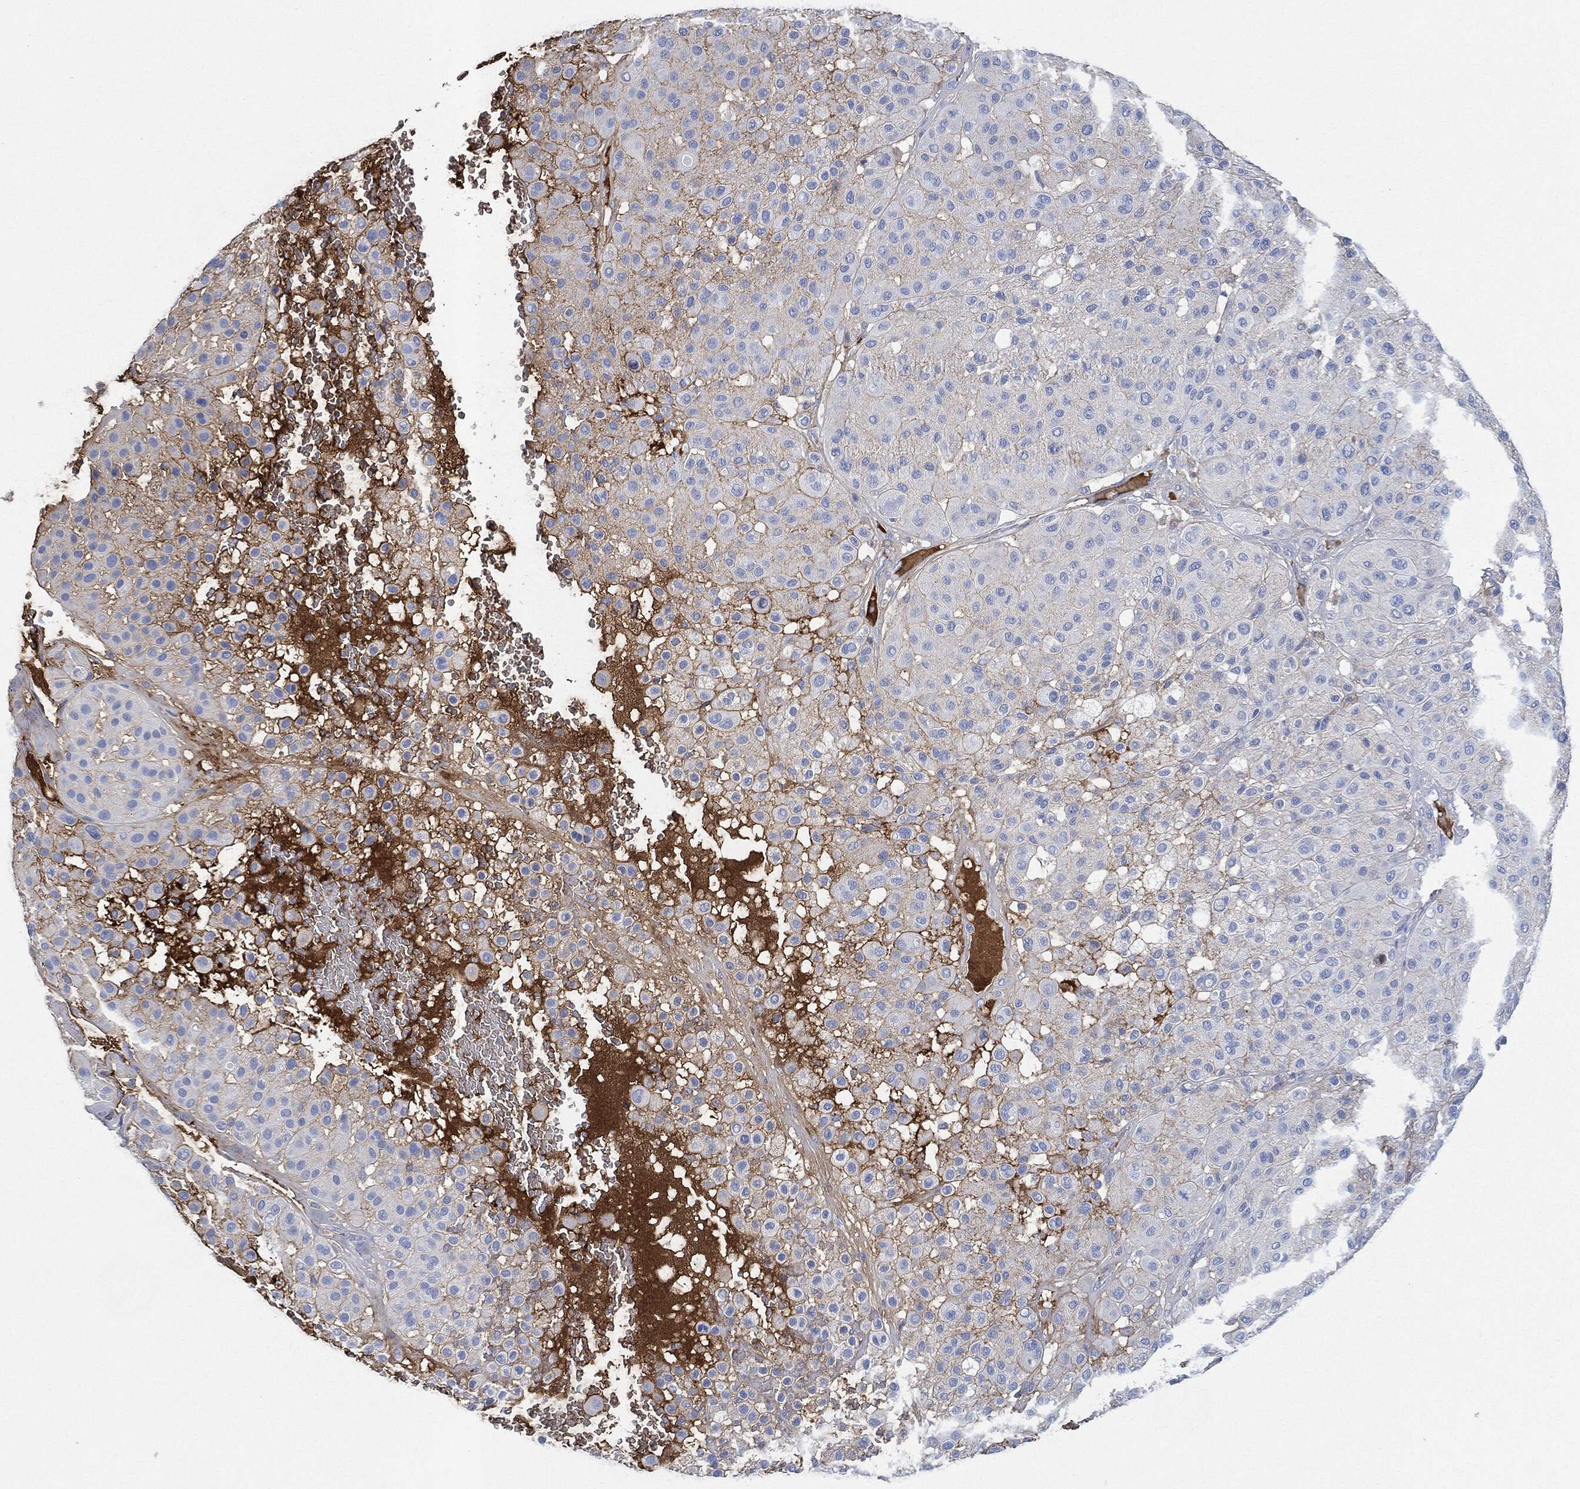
{"staining": {"intensity": "negative", "quantity": "none", "location": "none"}, "tissue": "melanoma", "cell_type": "Tumor cells", "image_type": "cancer", "snomed": [{"axis": "morphology", "description": "Malignant melanoma, Metastatic site"}, {"axis": "topography", "description": "Smooth muscle"}], "caption": "Malignant melanoma (metastatic site) stained for a protein using immunohistochemistry demonstrates no positivity tumor cells.", "gene": "IGLV6-57", "patient": {"sex": "male", "age": 41}}